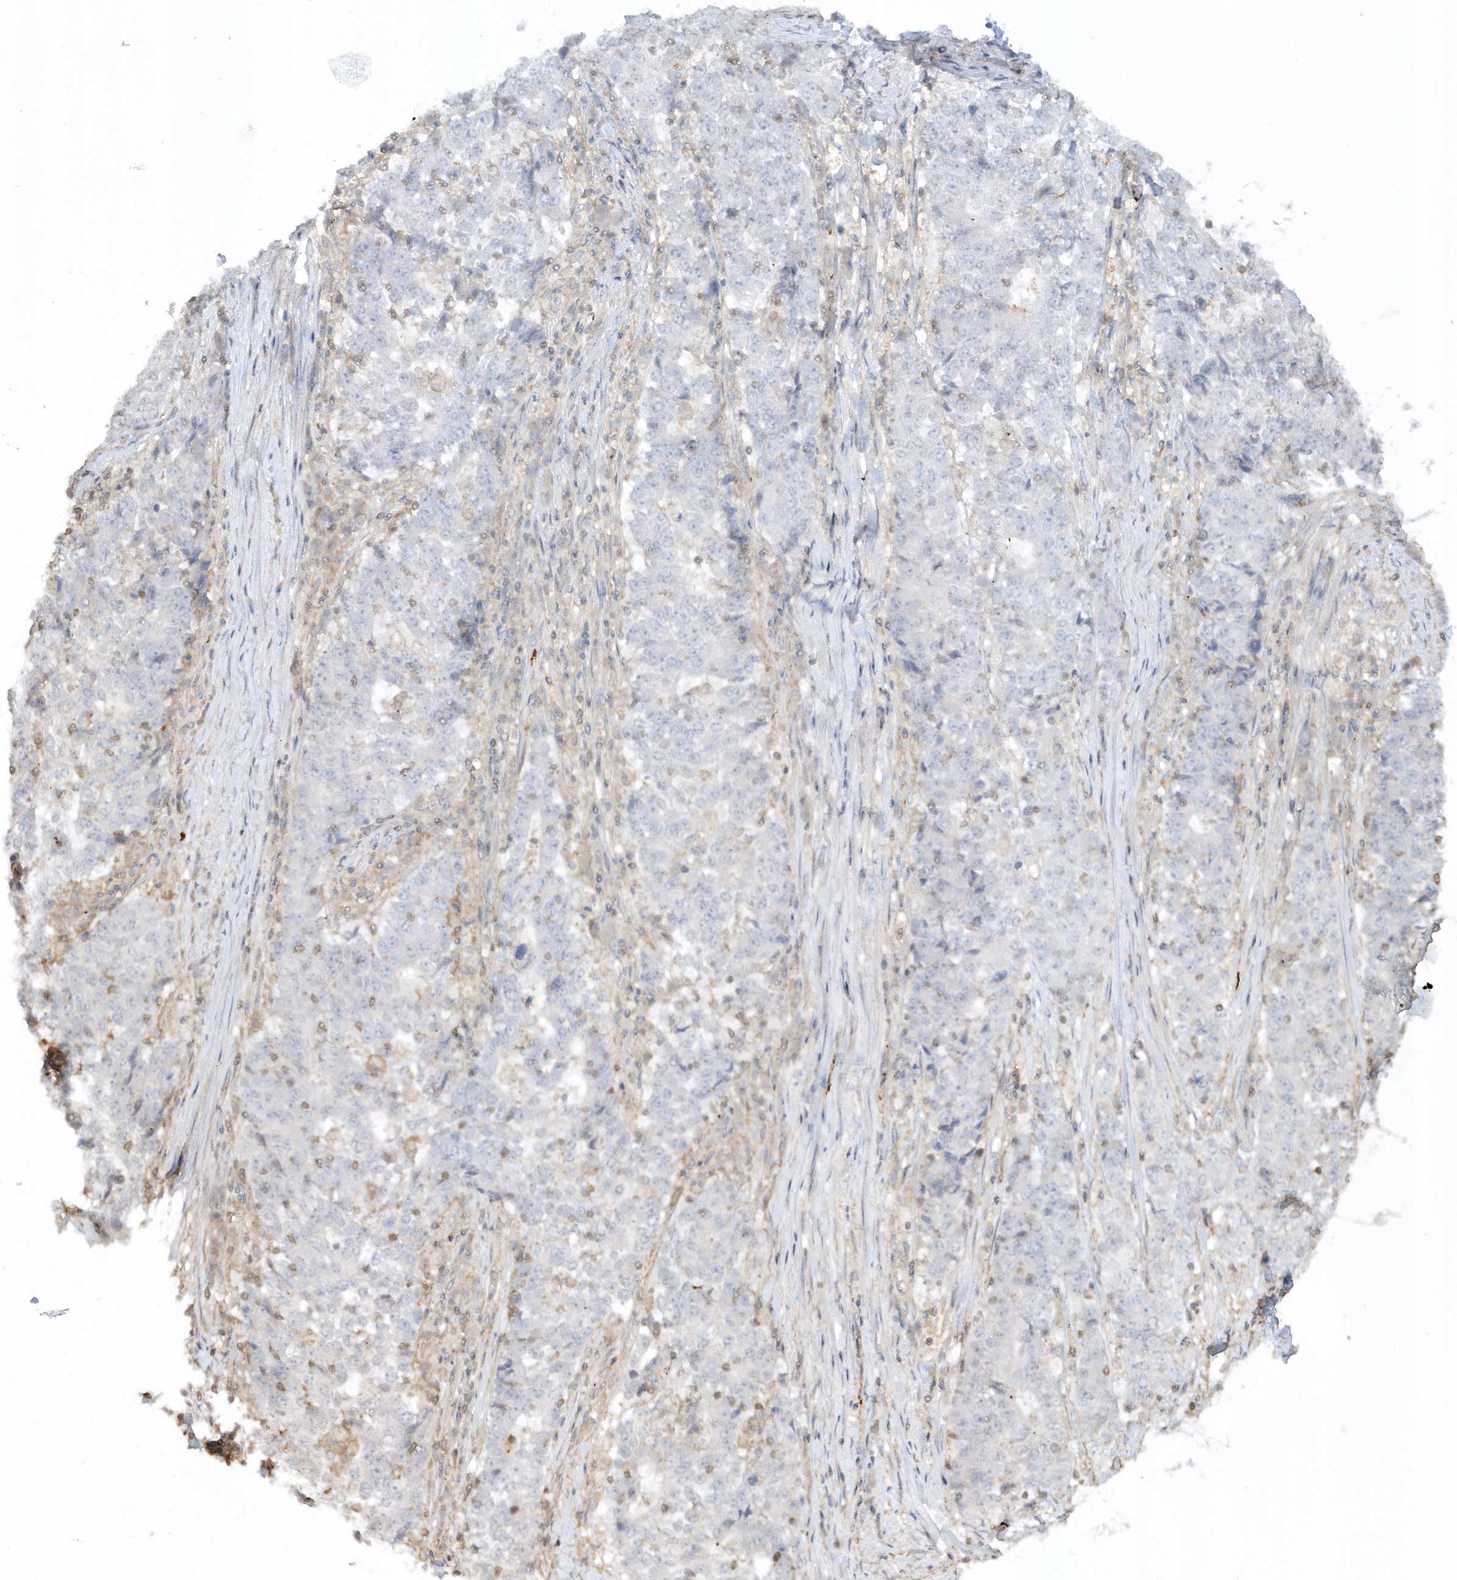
{"staining": {"intensity": "negative", "quantity": "none", "location": "none"}, "tissue": "stomach cancer", "cell_type": "Tumor cells", "image_type": "cancer", "snomed": [{"axis": "morphology", "description": "Adenocarcinoma, NOS"}, {"axis": "topography", "description": "Stomach"}], "caption": "A micrograph of adenocarcinoma (stomach) stained for a protein demonstrates no brown staining in tumor cells.", "gene": "BSN", "patient": {"sex": "male", "age": 59}}